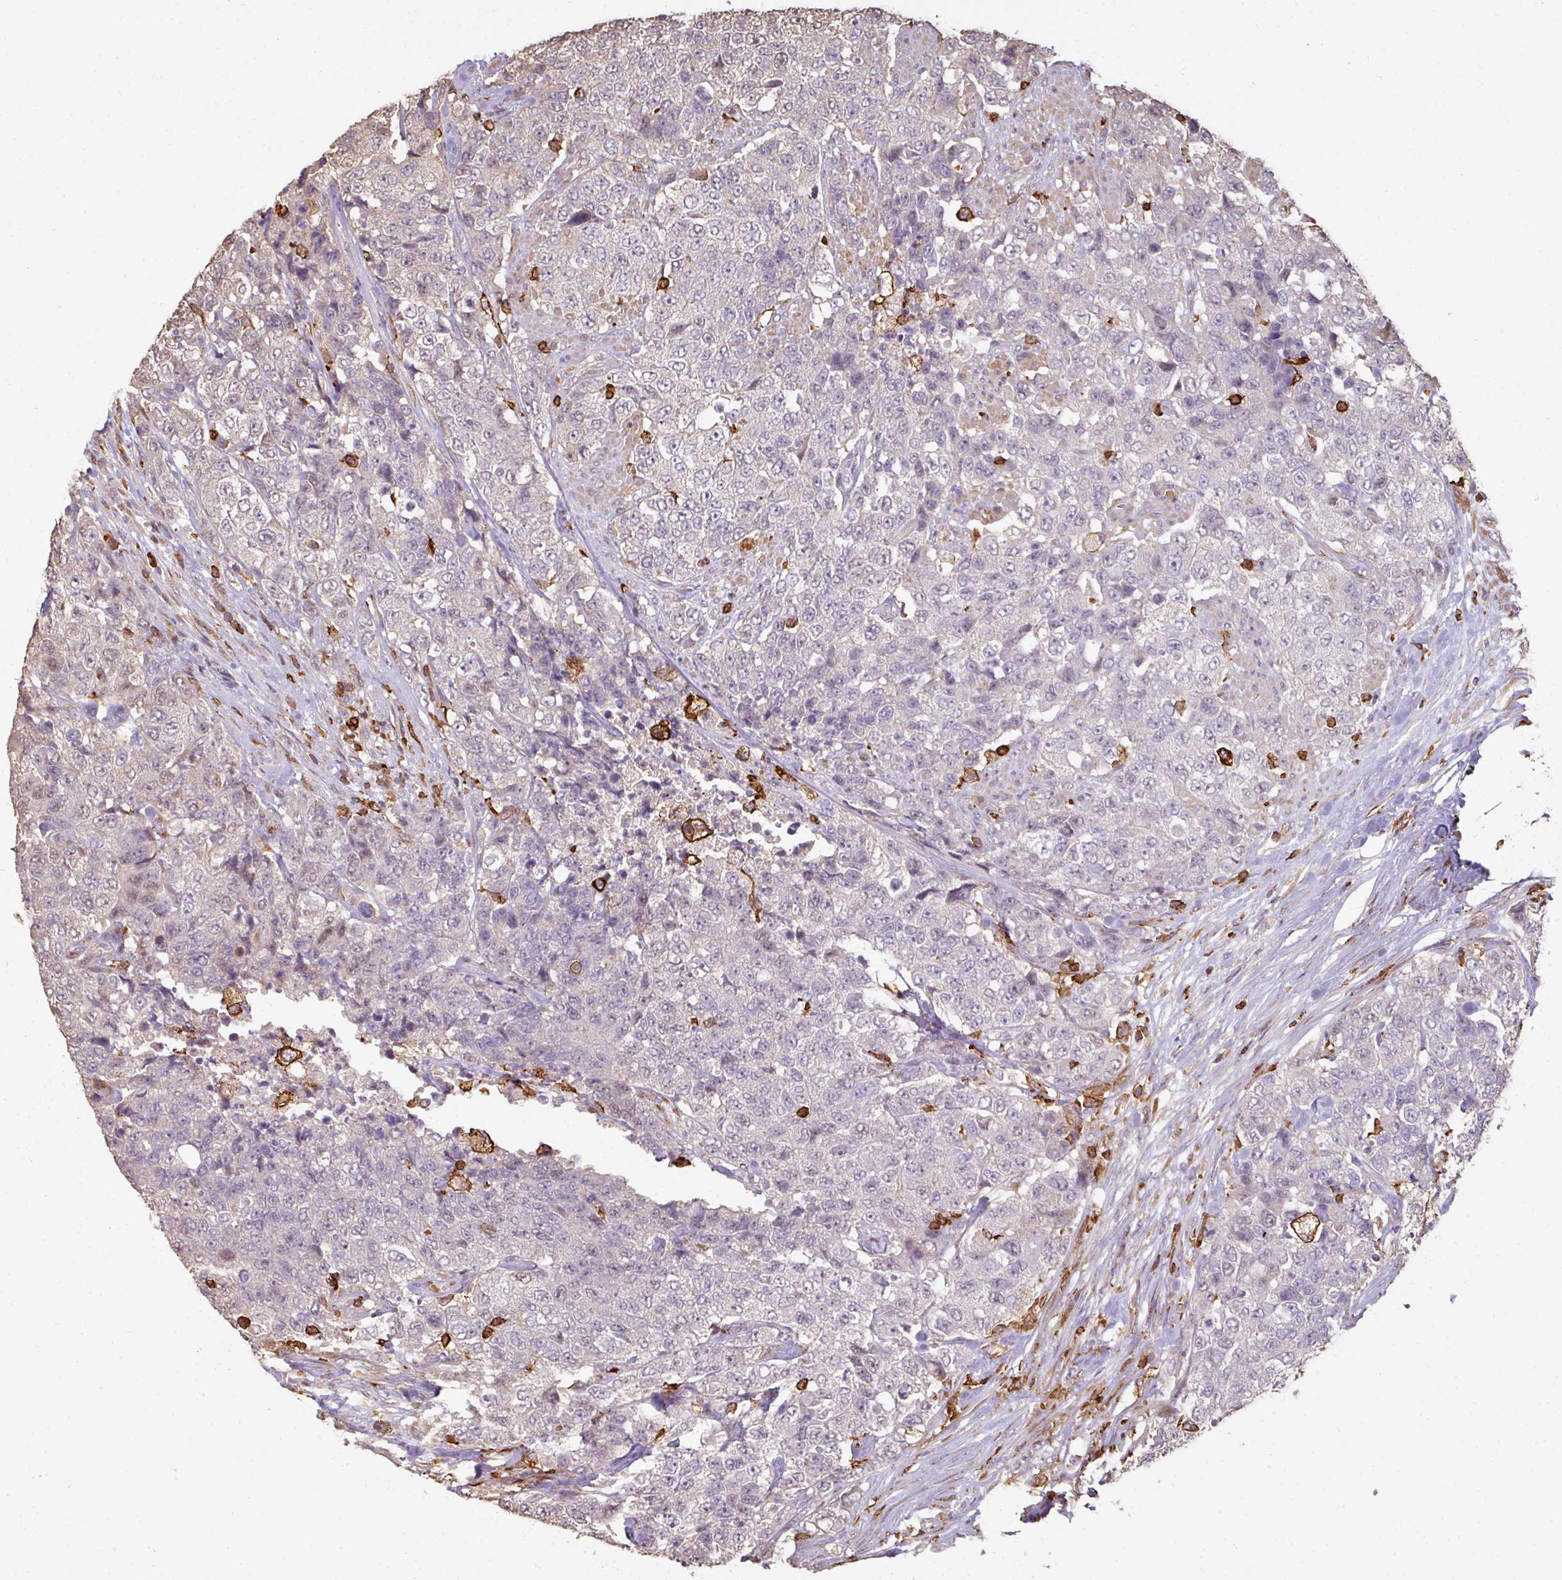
{"staining": {"intensity": "negative", "quantity": "none", "location": "none"}, "tissue": "urothelial cancer", "cell_type": "Tumor cells", "image_type": "cancer", "snomed": [{"axis": "morphology", "description": "Urothelial carcinoma, High grade"}, {"axis": "topography", "description": "Urinary bladder"}], "caption": "Micrograph shows no significant protein staining in tumor cells of urothelial cancer.", "gene": "OLFML2B", "patient": {"sex": "female", "age": 78}}